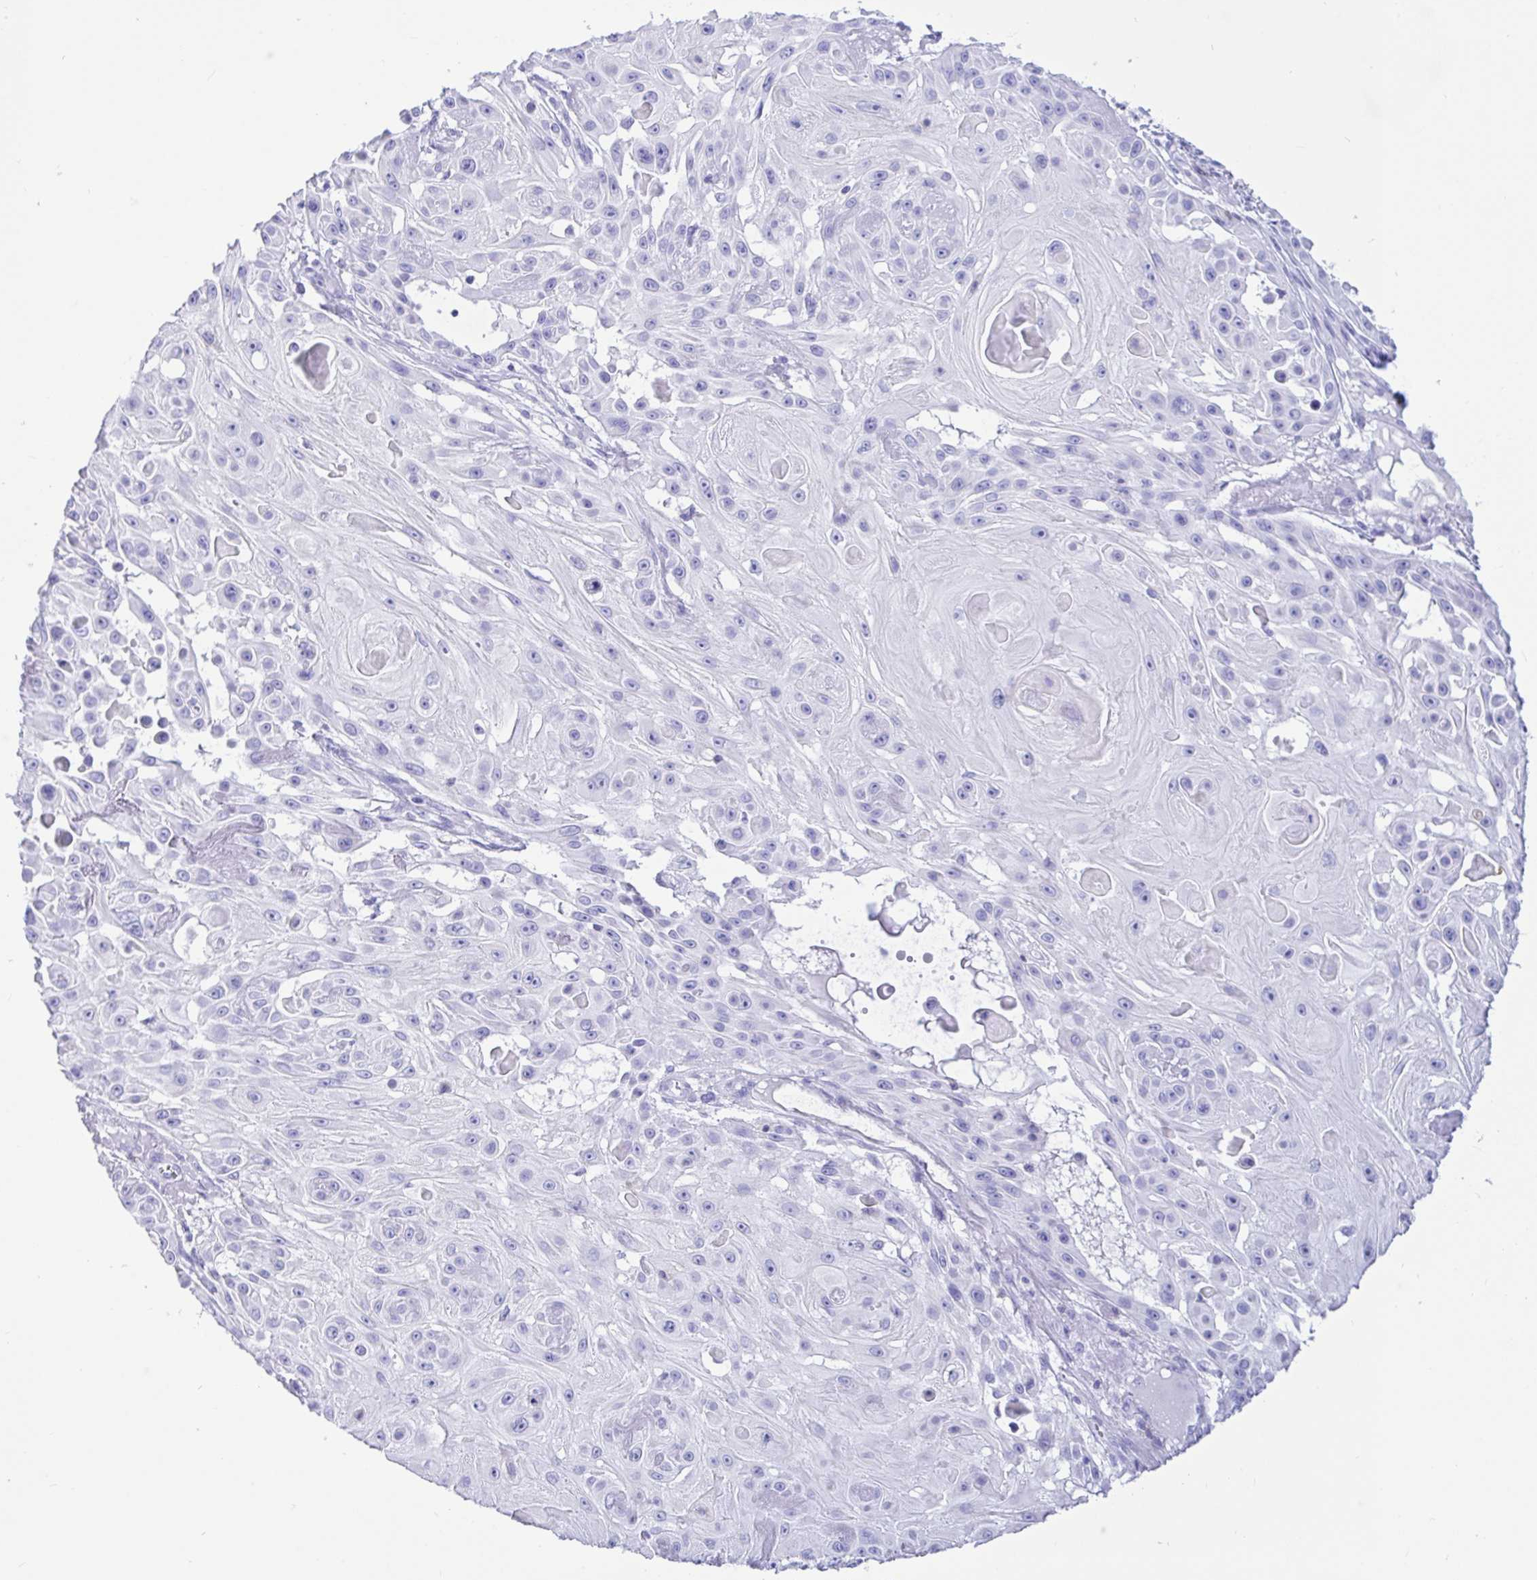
{"staining": {"intensity": "negative", "quantity": "none", "location": "none"}, "tissue": "skin cancer", "cell_type": "Tumor cells", "image_type": "cancer", "snomed": [{"axis": "morphology", "description": "Squamous cell carcinoma, NOS"}, {"axis": "topography", "description": "Skin"}], "caption": "Human skin squamous cell carcinoma stained for a protein using immunohistochemistry (IHC) demonstrates no positivity in tumor cells.", "gene": "CD5", "patient": {"sex": "male", "age": 91}}